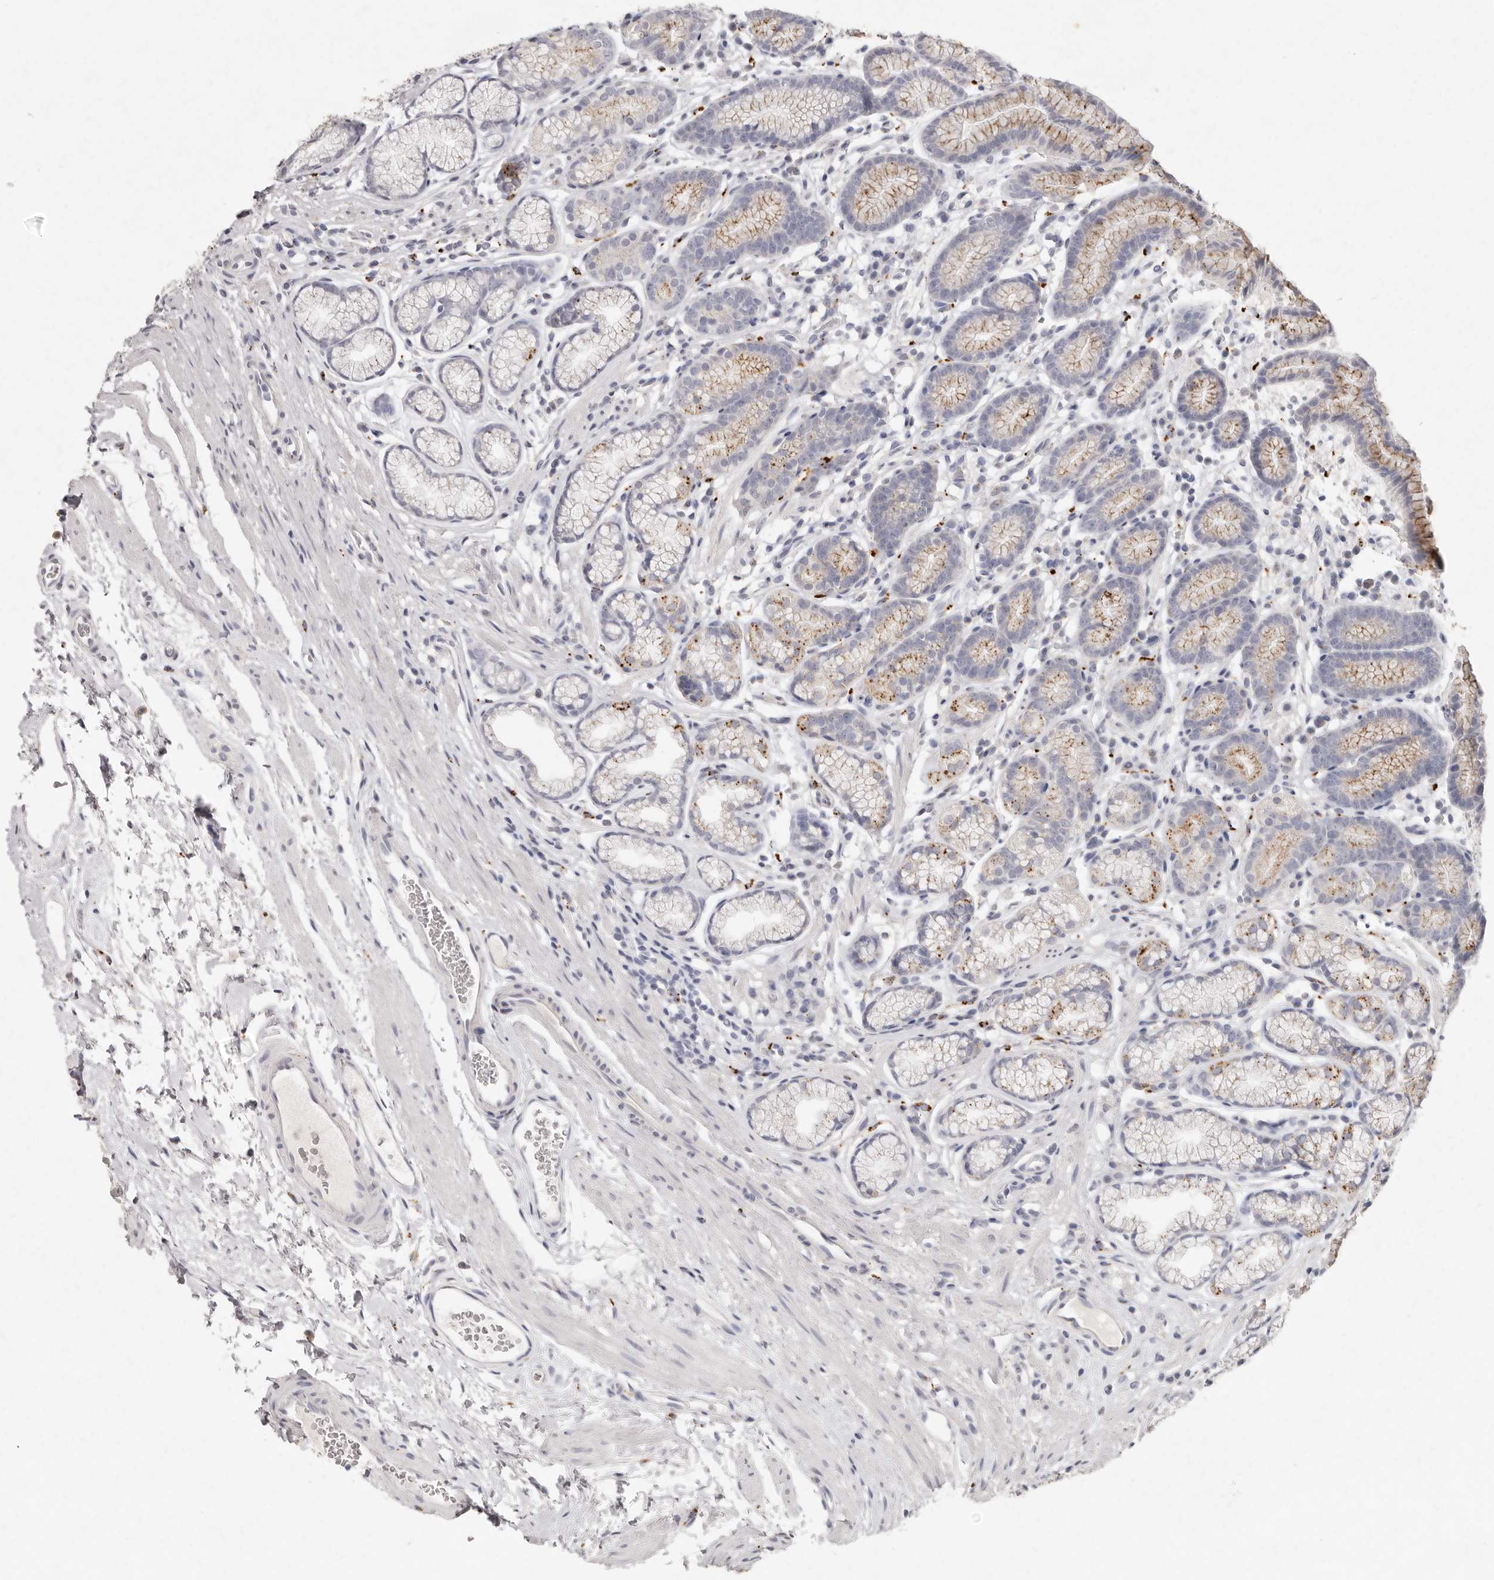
{"staining": {"intensity": "moderate", "quantity": "25%-75%", "location": "cytoplasmic/membranous"}, "tissue": "stomach", "cell_type": "Glandular cells", "image_type": "normal", "snomed": [{"axis": "morphology", "description": "Normal tissue, NOS"}, {"axis": "topography", "description": "Stomach"}], "caption": "Approximately 25%-75% of glandular cells in unremarkable human stomach exhibit moderate cytoplasmic/membranous protein staining as visualized by brown immunohistochemical staining.", "gene": "FAM185A", "patient": {"sex": "male", "age": 42}}